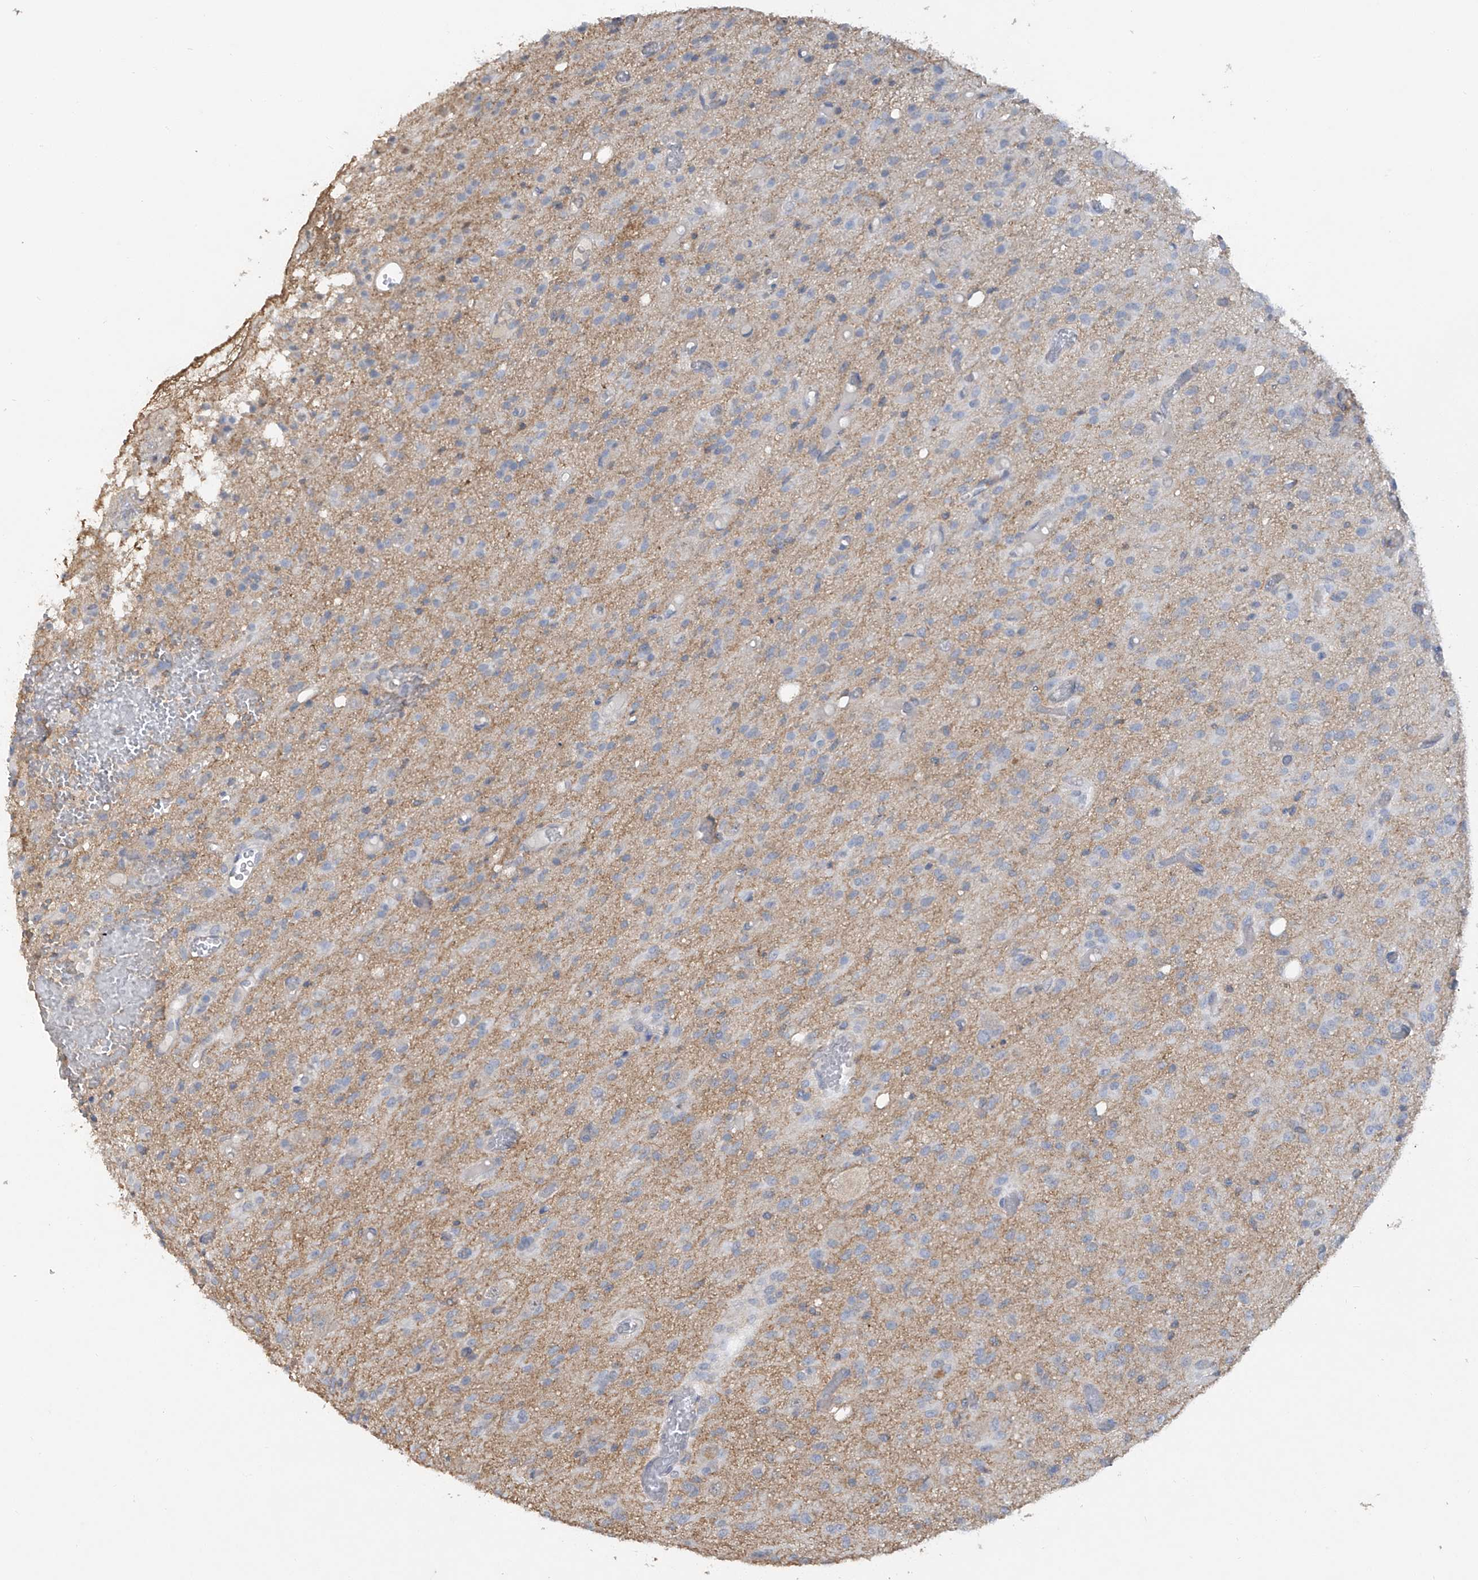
{"staining": {"intensity": "negative", "quantity": "none", "location": "none"}, "tissue": "glioma", "cell_type": "Tumor cells", "image_type": "cancer", "snomed": [{"axis": "morphology", "description": "Glioma, malignant, High grade"}, {"axis": "topography", "description": "Brain"}], "caption": "High magnification brightfield microscopy of high-grade glioma (malignant) stained with DAB (3,3'-diaminobenzidine) (brown) and counterstained with hematoxylin (blue): tumor cells show no significant expression. (DAB (3,3'-diaminobenzidine) IHC with hematoxylin counter stain).", "gene": "HAS3", "patient": {"sex": "female", "age": 59}}